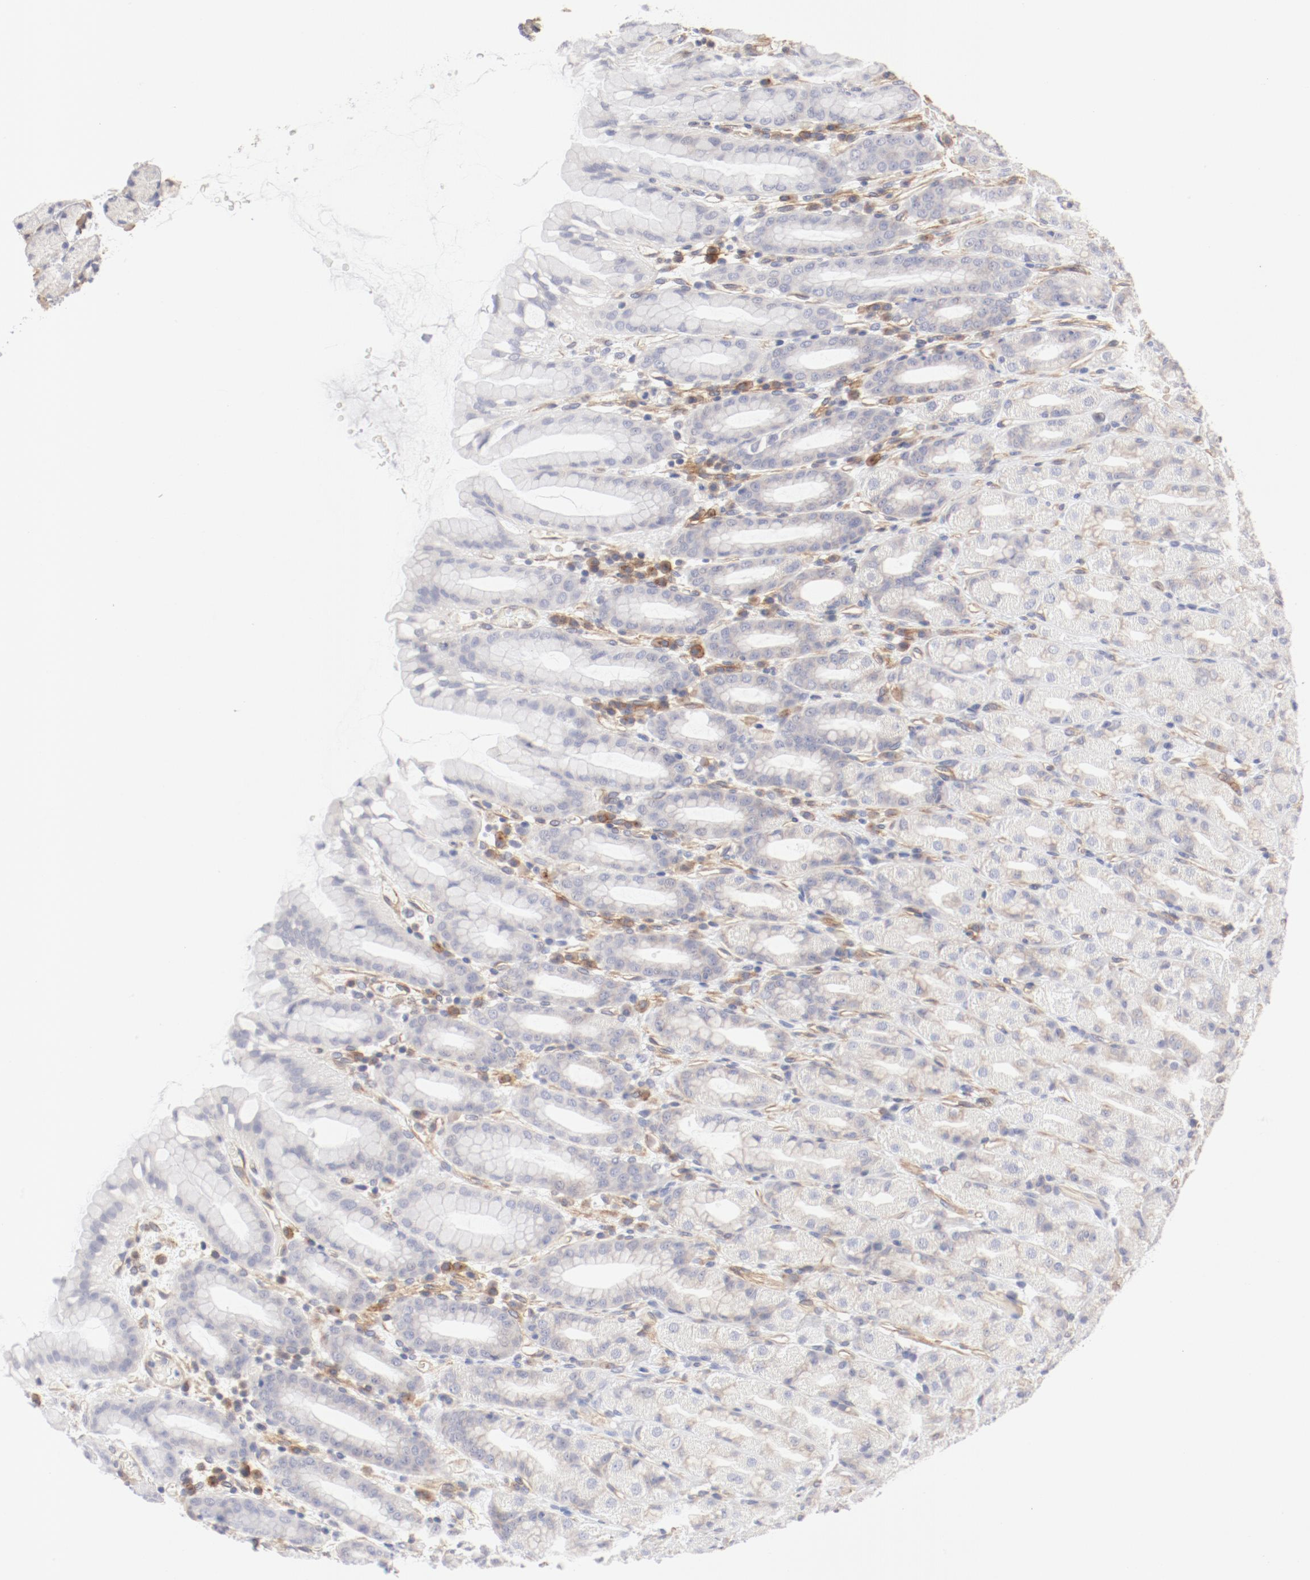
{"staining": {"intensity": "weak", "quantity": "<25%", "location": "cytoplasmic/membranous"}, "tissue": "stomach", "cell_type": "Glandular cells", "image_type": "normal", "snomed": [{"axis": "morphology", "description": "Normal tissue, NOS"}, {"axis": "topography", "description": "Stomach, upper"}], "caption": "Glandular cells are negative for brown protein staining in benign stomach. The staining was performed using DAB (3,3'-diaminobenzidine) to visualize the protein expression in brown, while the nuclei were stained in blue with hematoxylin (Magnification: 20x).", "gene": "LAX1", "patient": {"sex": "male", "age": 68}}